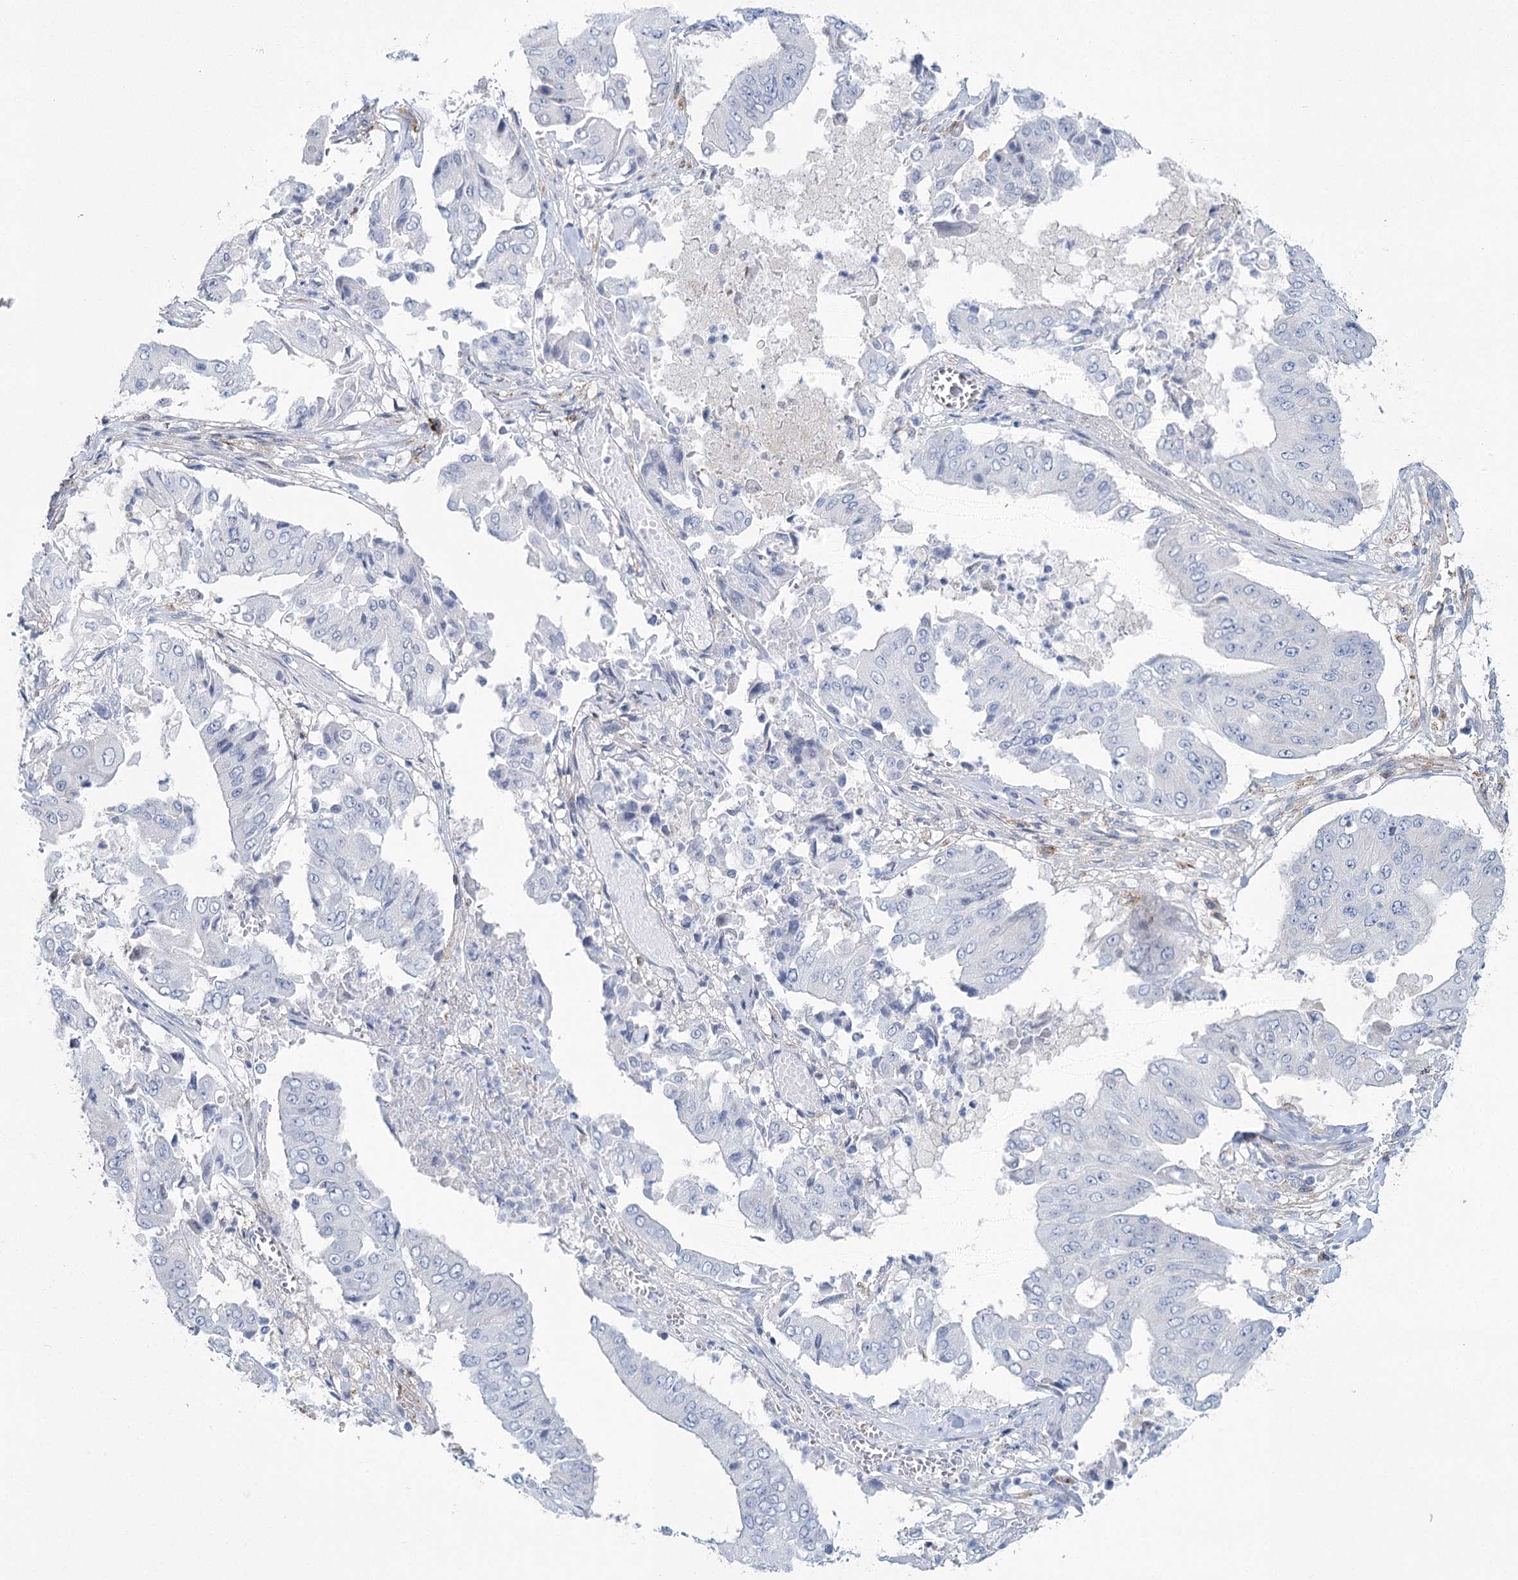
{"staining": {"intensity": "negative", "quantity": "none", "location": "none"}, "tissue": "pancreatic cancer", "cell_type": "Tumor cells", "image_type": "cancer", "snomed": [{"axis": "morphology", "description": "Adenocarcinoma, NOS"}, {"axis": "topography", "description": "Pancreas"}], "caption": "Immunohistochemistry image of neoplastic tissue: pancreatic cancer stained with DAB shows no significant protein expression in tumor cells. (Immunohistochemistry (ihc), brightfield microscopy, high magnification).", "gene": "CCDC88A", "patient": {"sex": "female", "age": 77}}